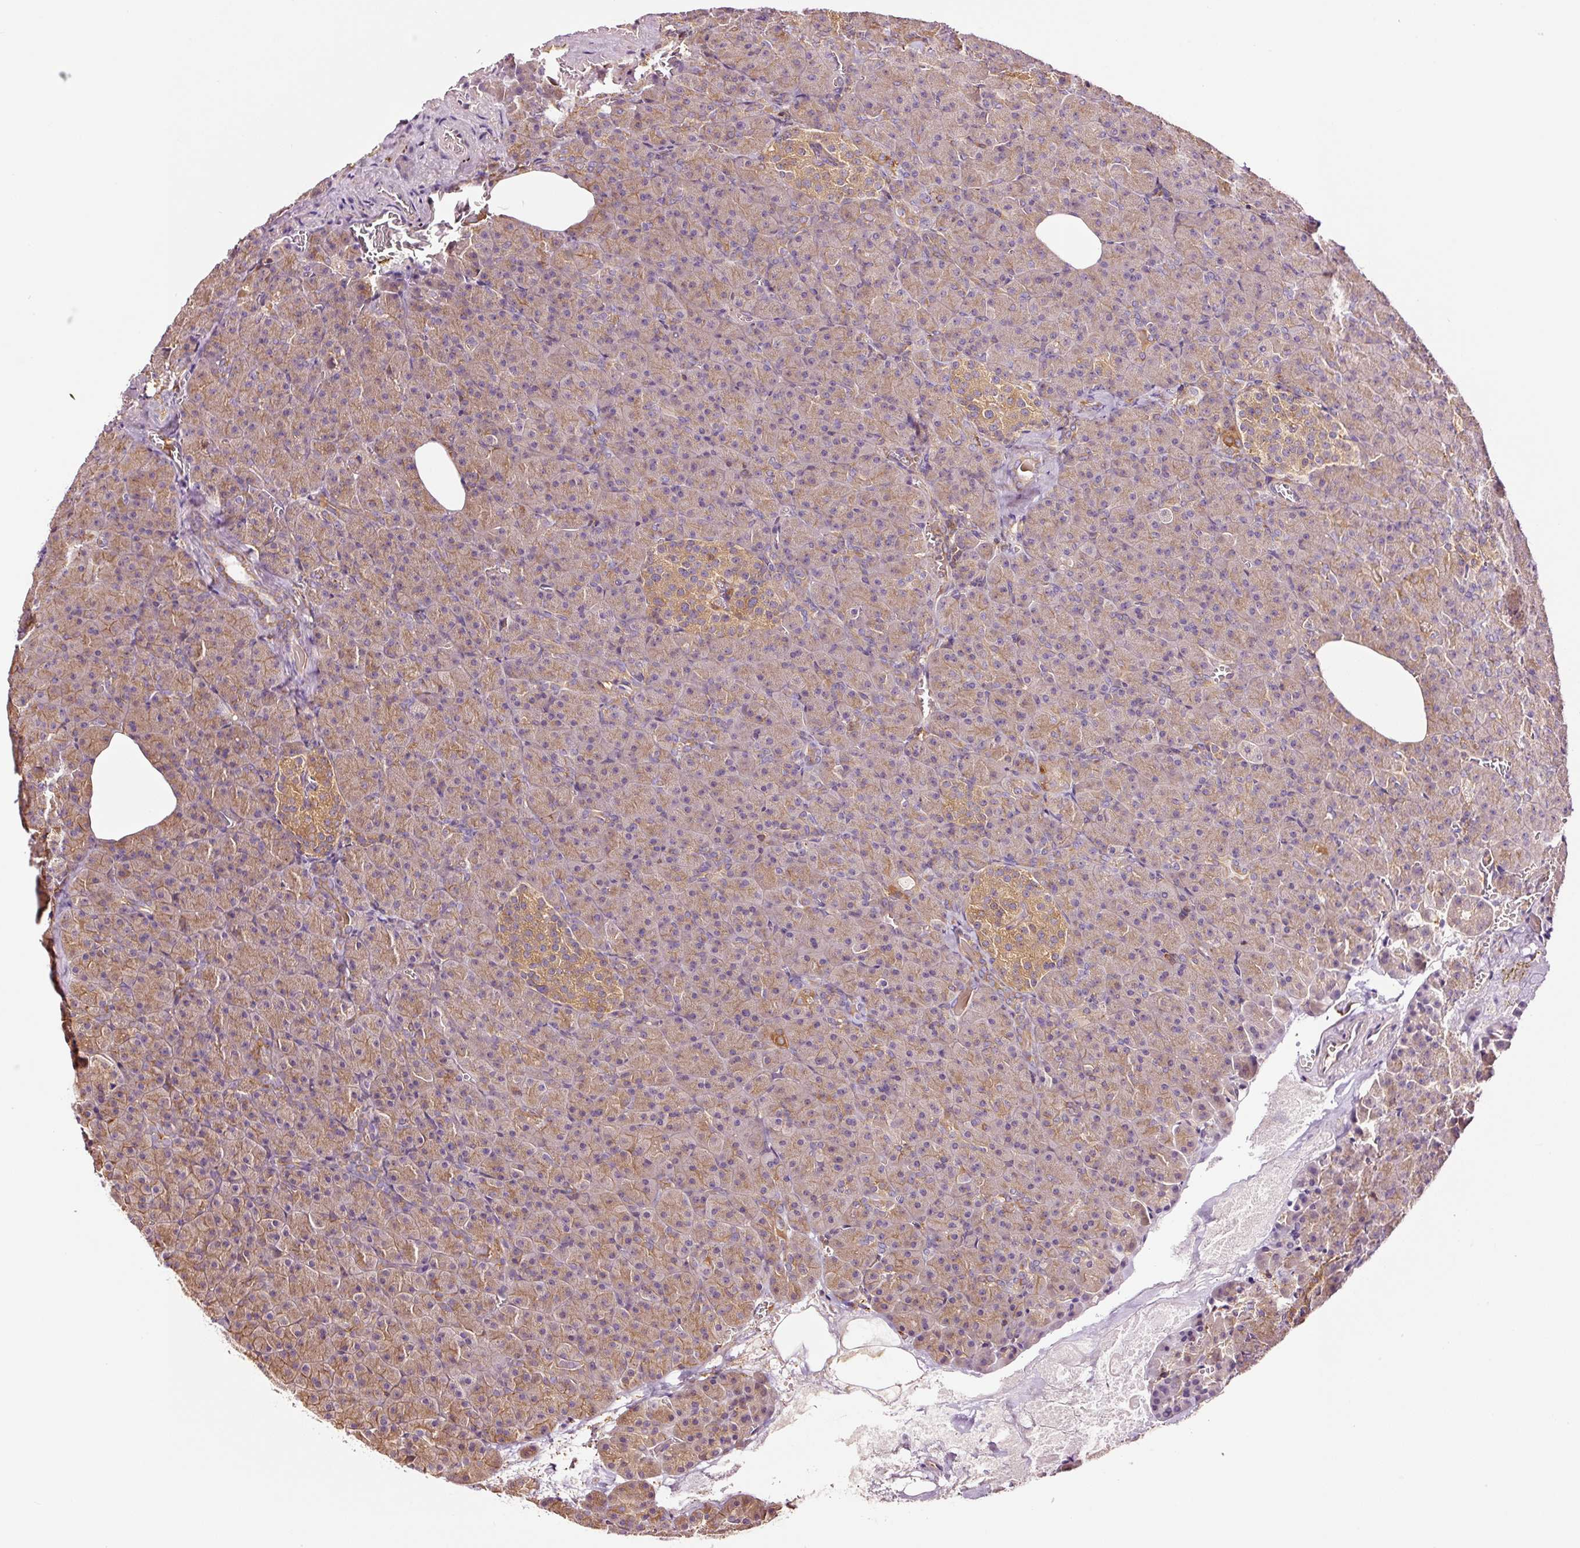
{"staining": {"intensity": "moderate", "quantity": "25%-75%", "location": "cytoplasmic/membranous"}, "tissue": "pancreas", "cell_type": "Exocrine glandular cells", "image_type": "normal", "snomed": [{"axis": "morphology", "description": "Normal tissue, NOS"}, {"axis": "topography", "description": "Pancreas"}], "caption": "Immunohistochemical staining of unremarkable human pancreas displays moderate cytoplasmic/membranous protein staining in about 25%-75% of exocrine glandular cells.", "gene": "METAP1", "patient": {"sex": "female", "age": 74}}